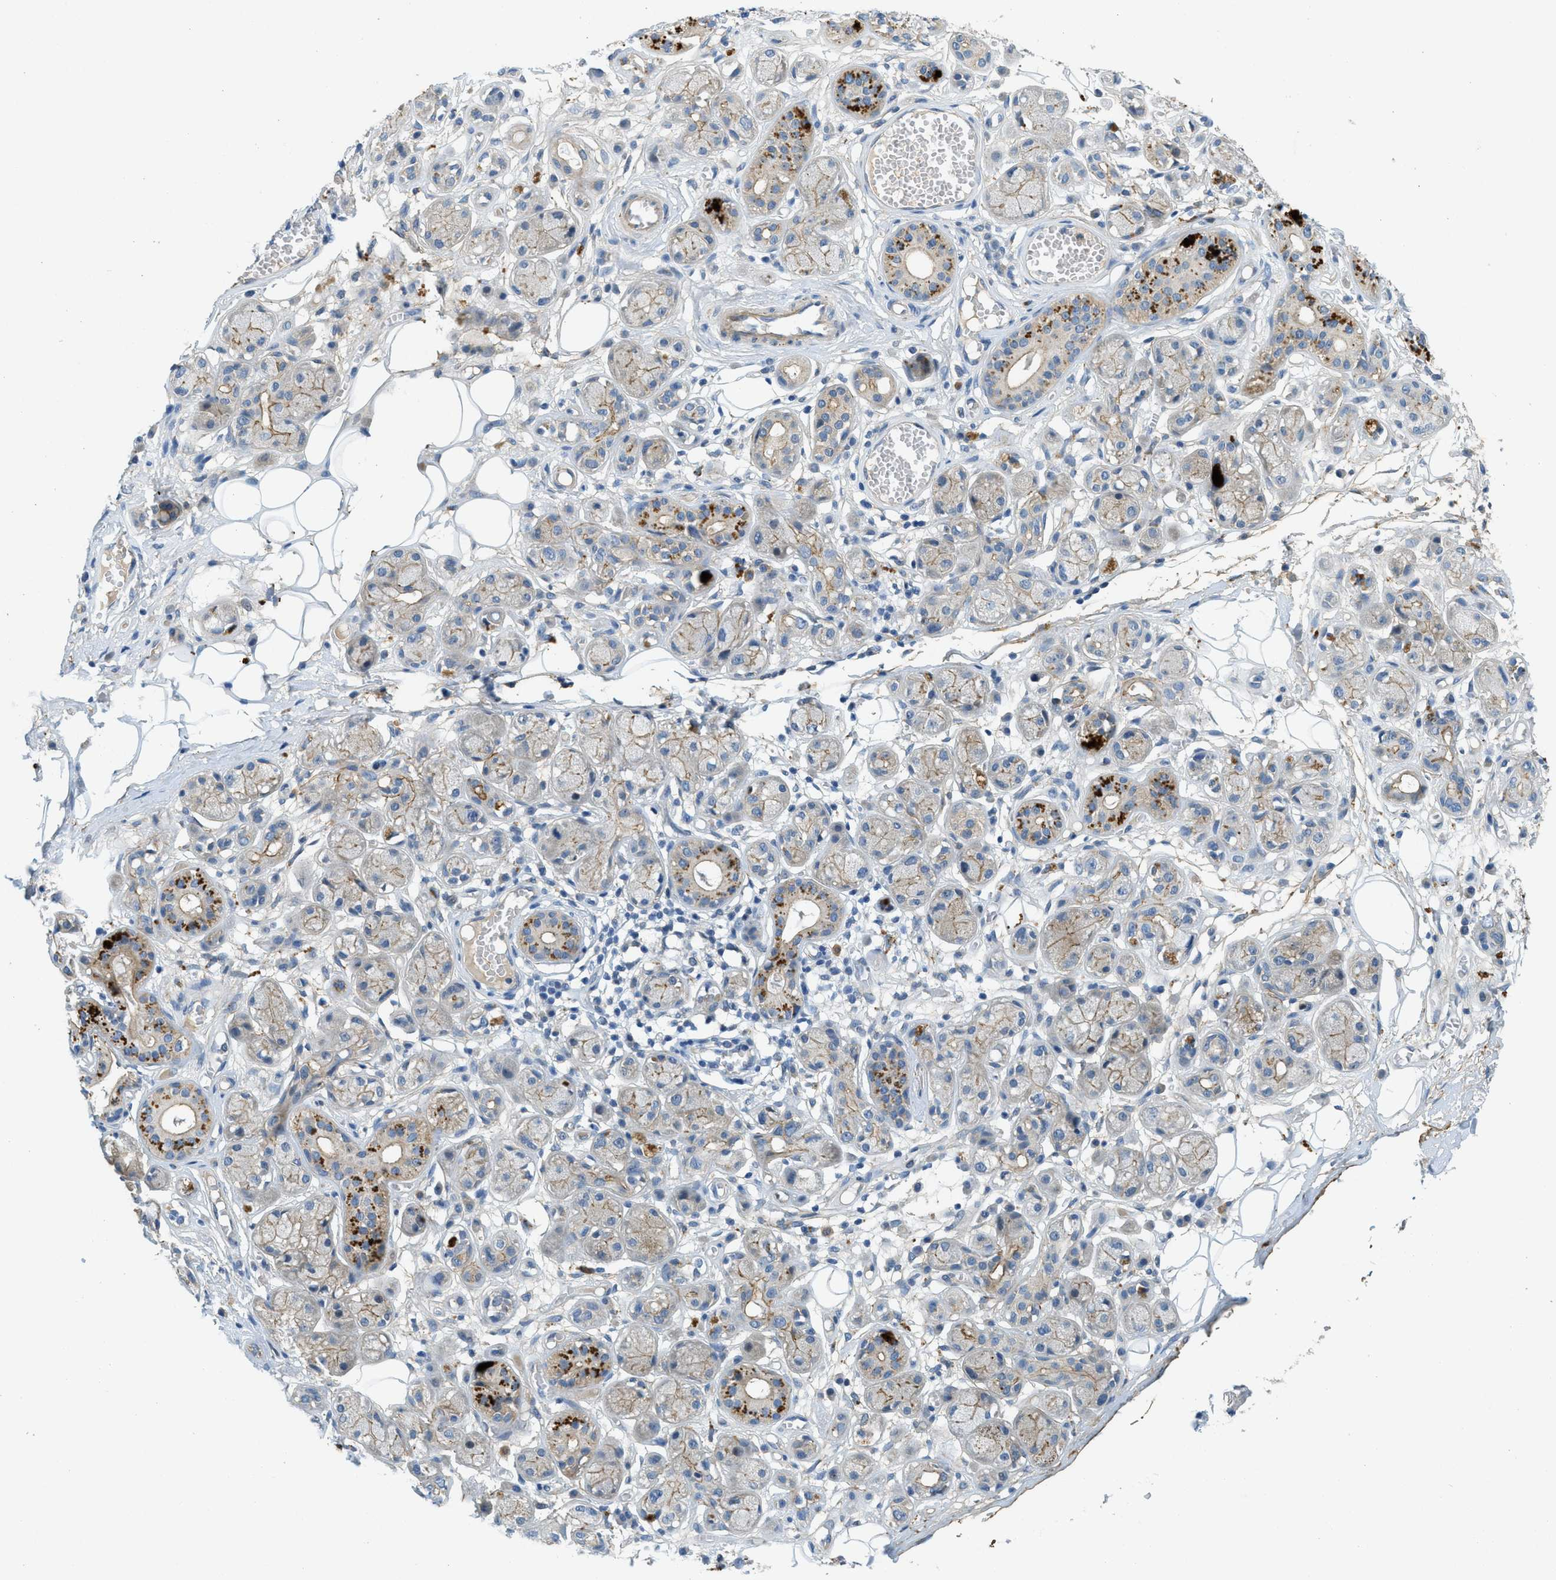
{"staining": {"intensity": "negative", "quantity": "none", "location": "none"}, "tissue": "adipose tissue", "cell_type": "Adipocytes", "image_type": "normal", "snomed": [{"axis": "morphology", "description": "Normal tissue, NOS"}, {"axis": "morphology", "description": "Inflammation, NOS"}, {"axis": "topography", "description": "Salivary gland"}, {"axis": "topography", "description": "Peripheral nerve tissue"}], "caption": "Human adipose tissue stained for a protein using immunohistochemistry demonstrates no staining in adipocytes.", "gene": "SNX14", "patient": {"sex": "female", "age": 75}}